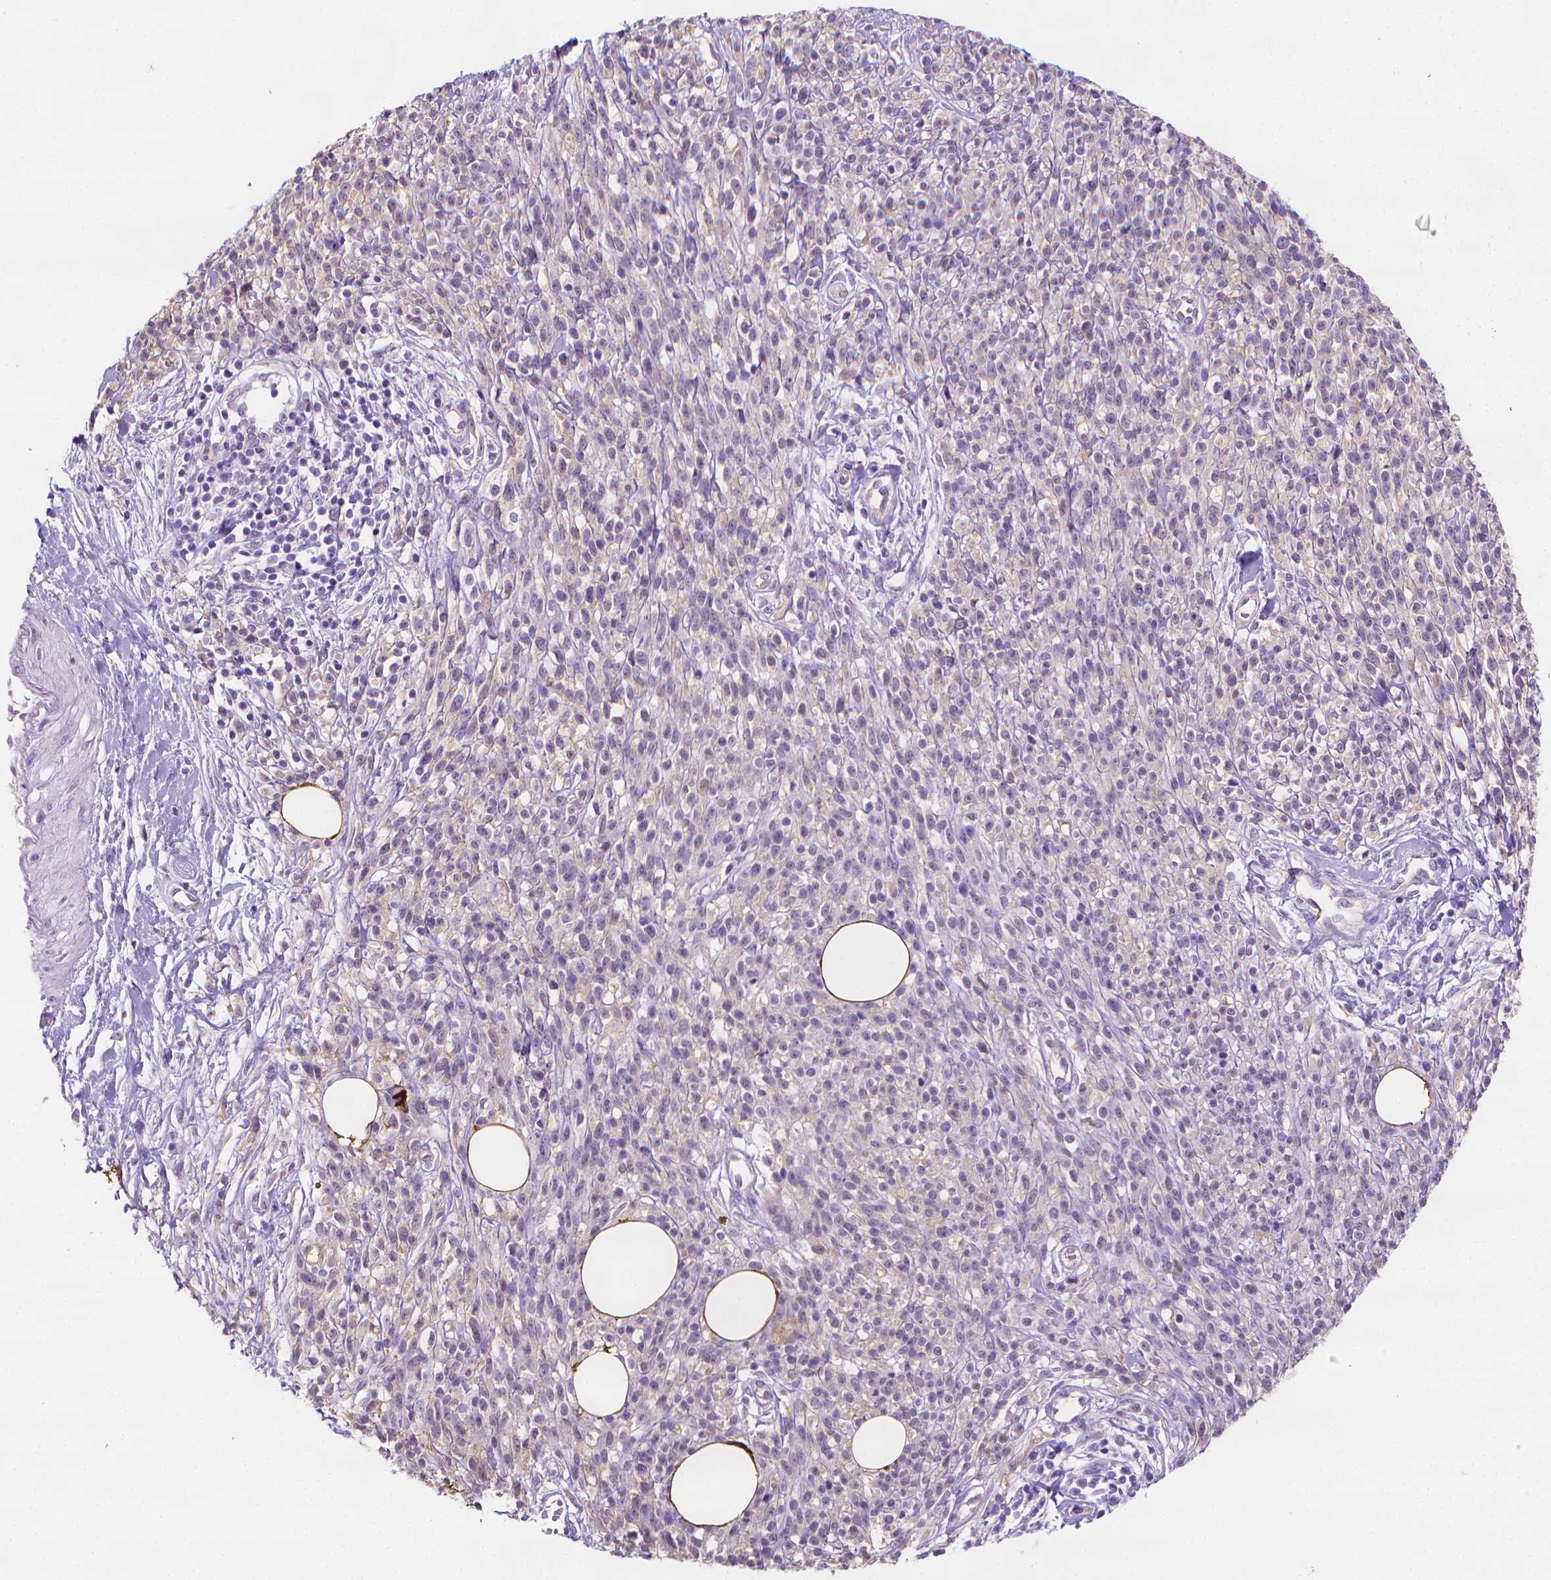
{"staining": {"intensity": "negative", "quantity": "none", "location": "none"}, "tissue": "melanoma", "cell_type": "Tumor cells", "image_type": "cancer", "snomed": [{"axis": "morphology", "description": "Malignant melanoma, NOS"}, {"axis": "topography", "description": "Skin"}, {"axis": "topography", "description": "Skin of trunk"}], "caption": "A high-resolution image shows immunohistochemistry (IHC) staining of melanoma, which reveals no significant positivity in tumor cells.", "gene": "FASN", "patient": {"sex": "male", "age": 74}}